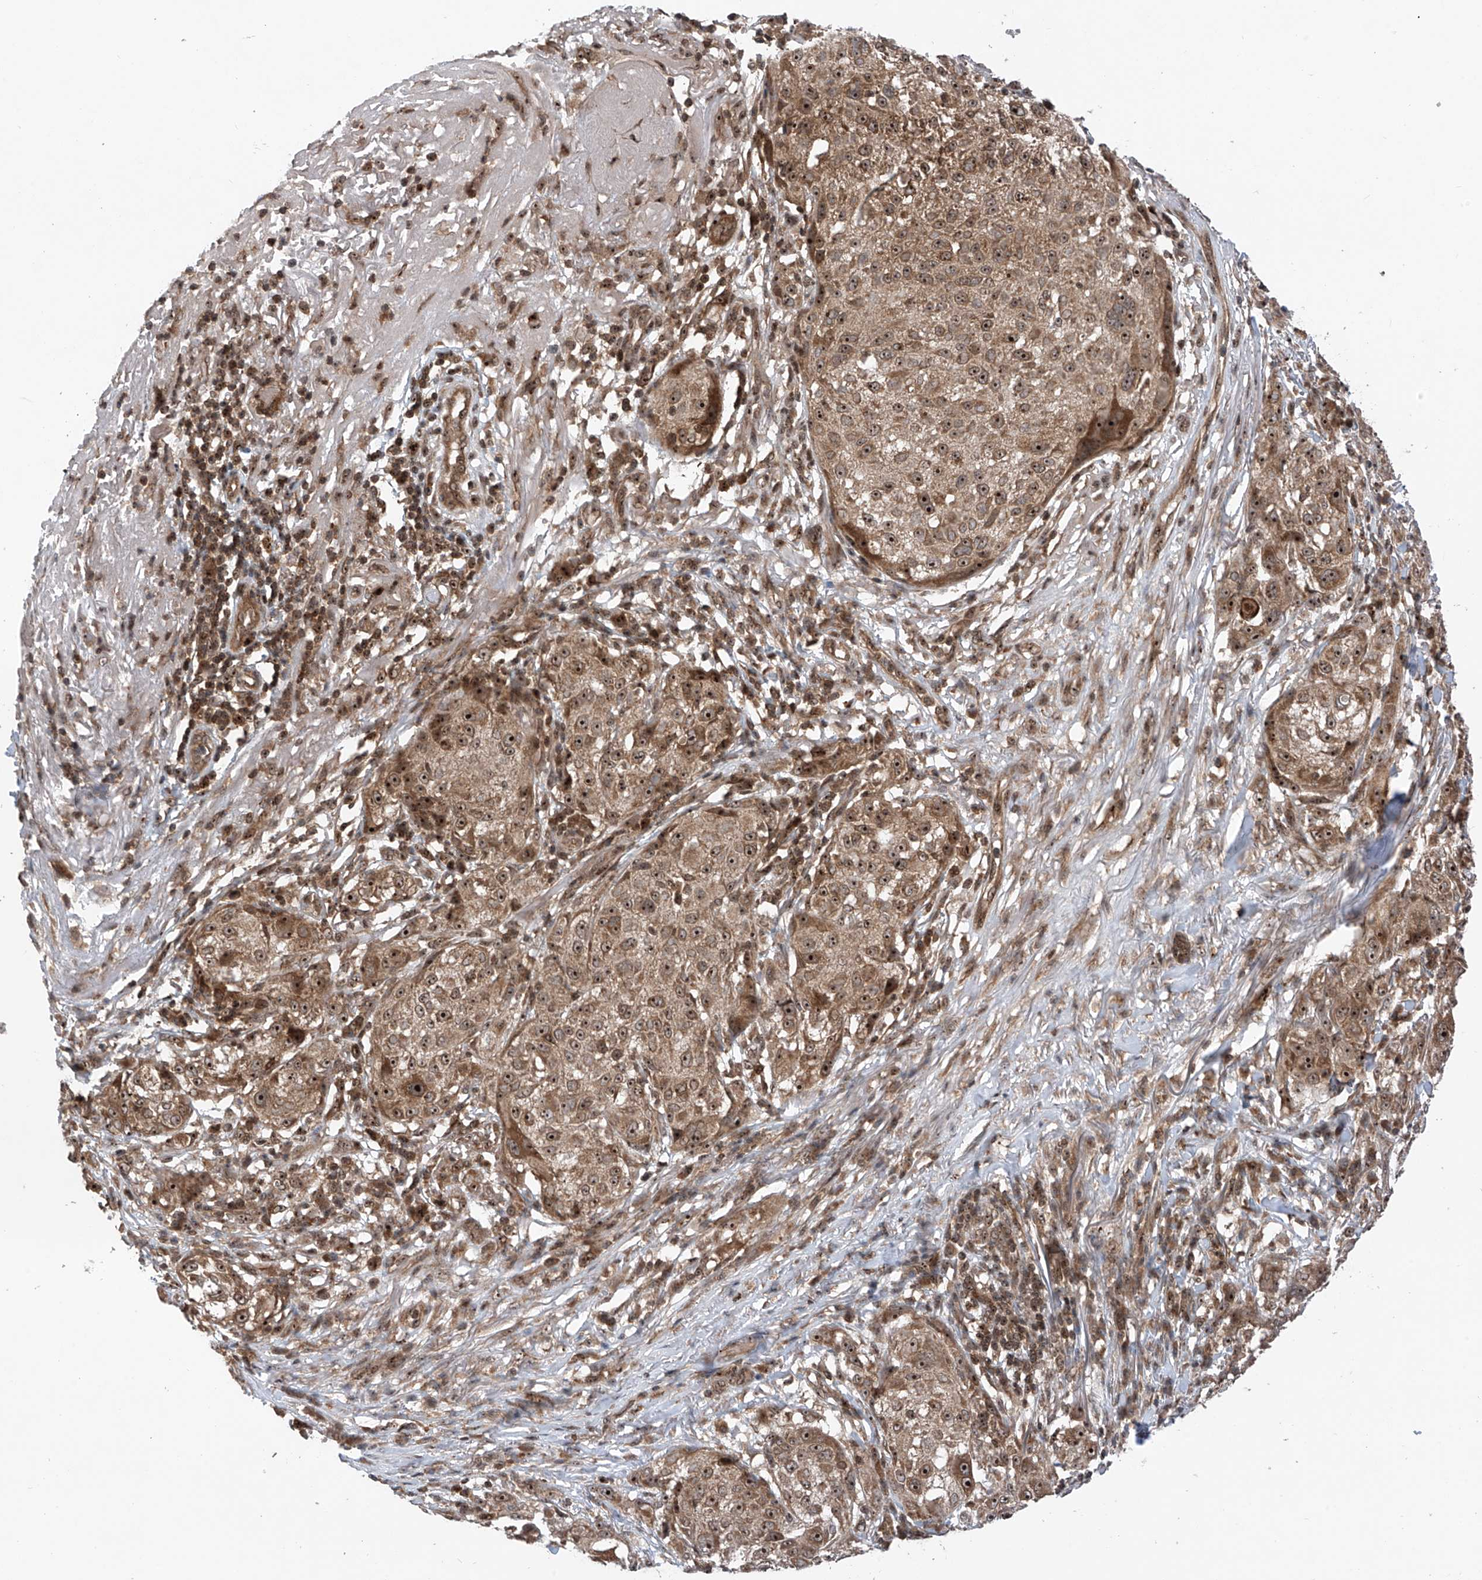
{"staining": {"intensity": "moderate", "quantity": ">75%", "location": "cytoplasmic/membranous,nuclear"}, "tissue": "melanoma", "cell_type": "Tumor cells", "image_type": "cancer", "snomed": [{"axis": "morphology", "description": "Necrosis, NOS"}, {"axis": "morphology", "description": "Malignant melanoma, NOS"}, {"axis": "topography", "description": "Skin"}], "caption": "Protein staining of melanoma tissue demonstrates moderate cytoplasmic/membranous and nuclear staining in approximately >75% of tumor cells. The staining is performed using DAB (3,3'-diaminobenzidine) brown chromogen to label protein expression. The nuclei are counter-stained blue using hematoxylin.", "gene": "C1orf131", "patient": {"sex": "female", "age": 87}}